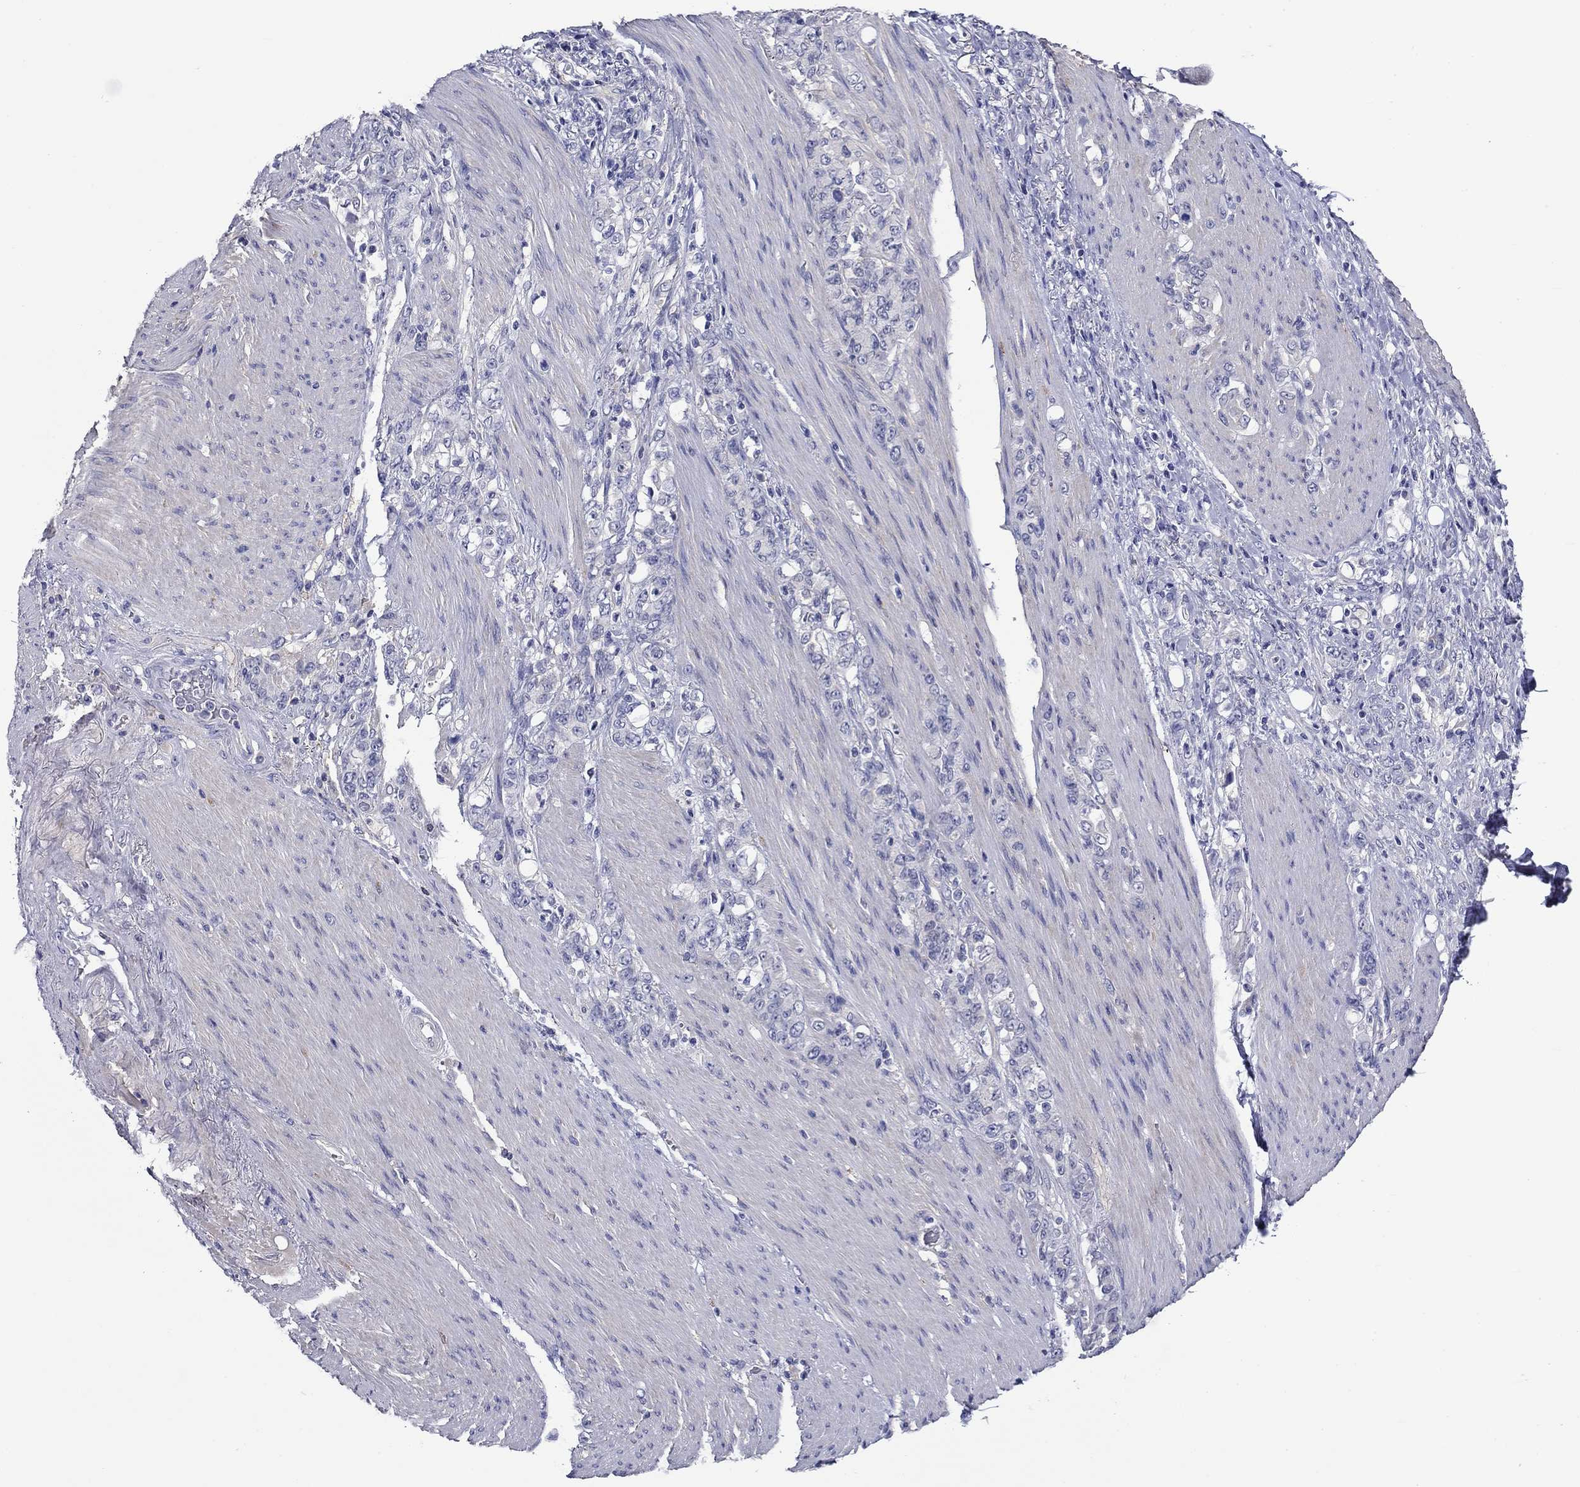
{"staining": {"intensity": "negative", "quantity": "none", "location": "none"}, "tissue": "stomach cancer", "cell_type": "Tumor cells", "image_type": "cancer", "snomed": [{"axis": "morphology", "description": "Adenocarcinoma, NOS"}, {"axis": "topography", "description": "Stomach"}], "caption": "Tumor cells show no significant protein expression in stomach cancer (adenocarcinoma).", "gene": "CNDP1", "patient": {"sex": "female", "age": 79}}